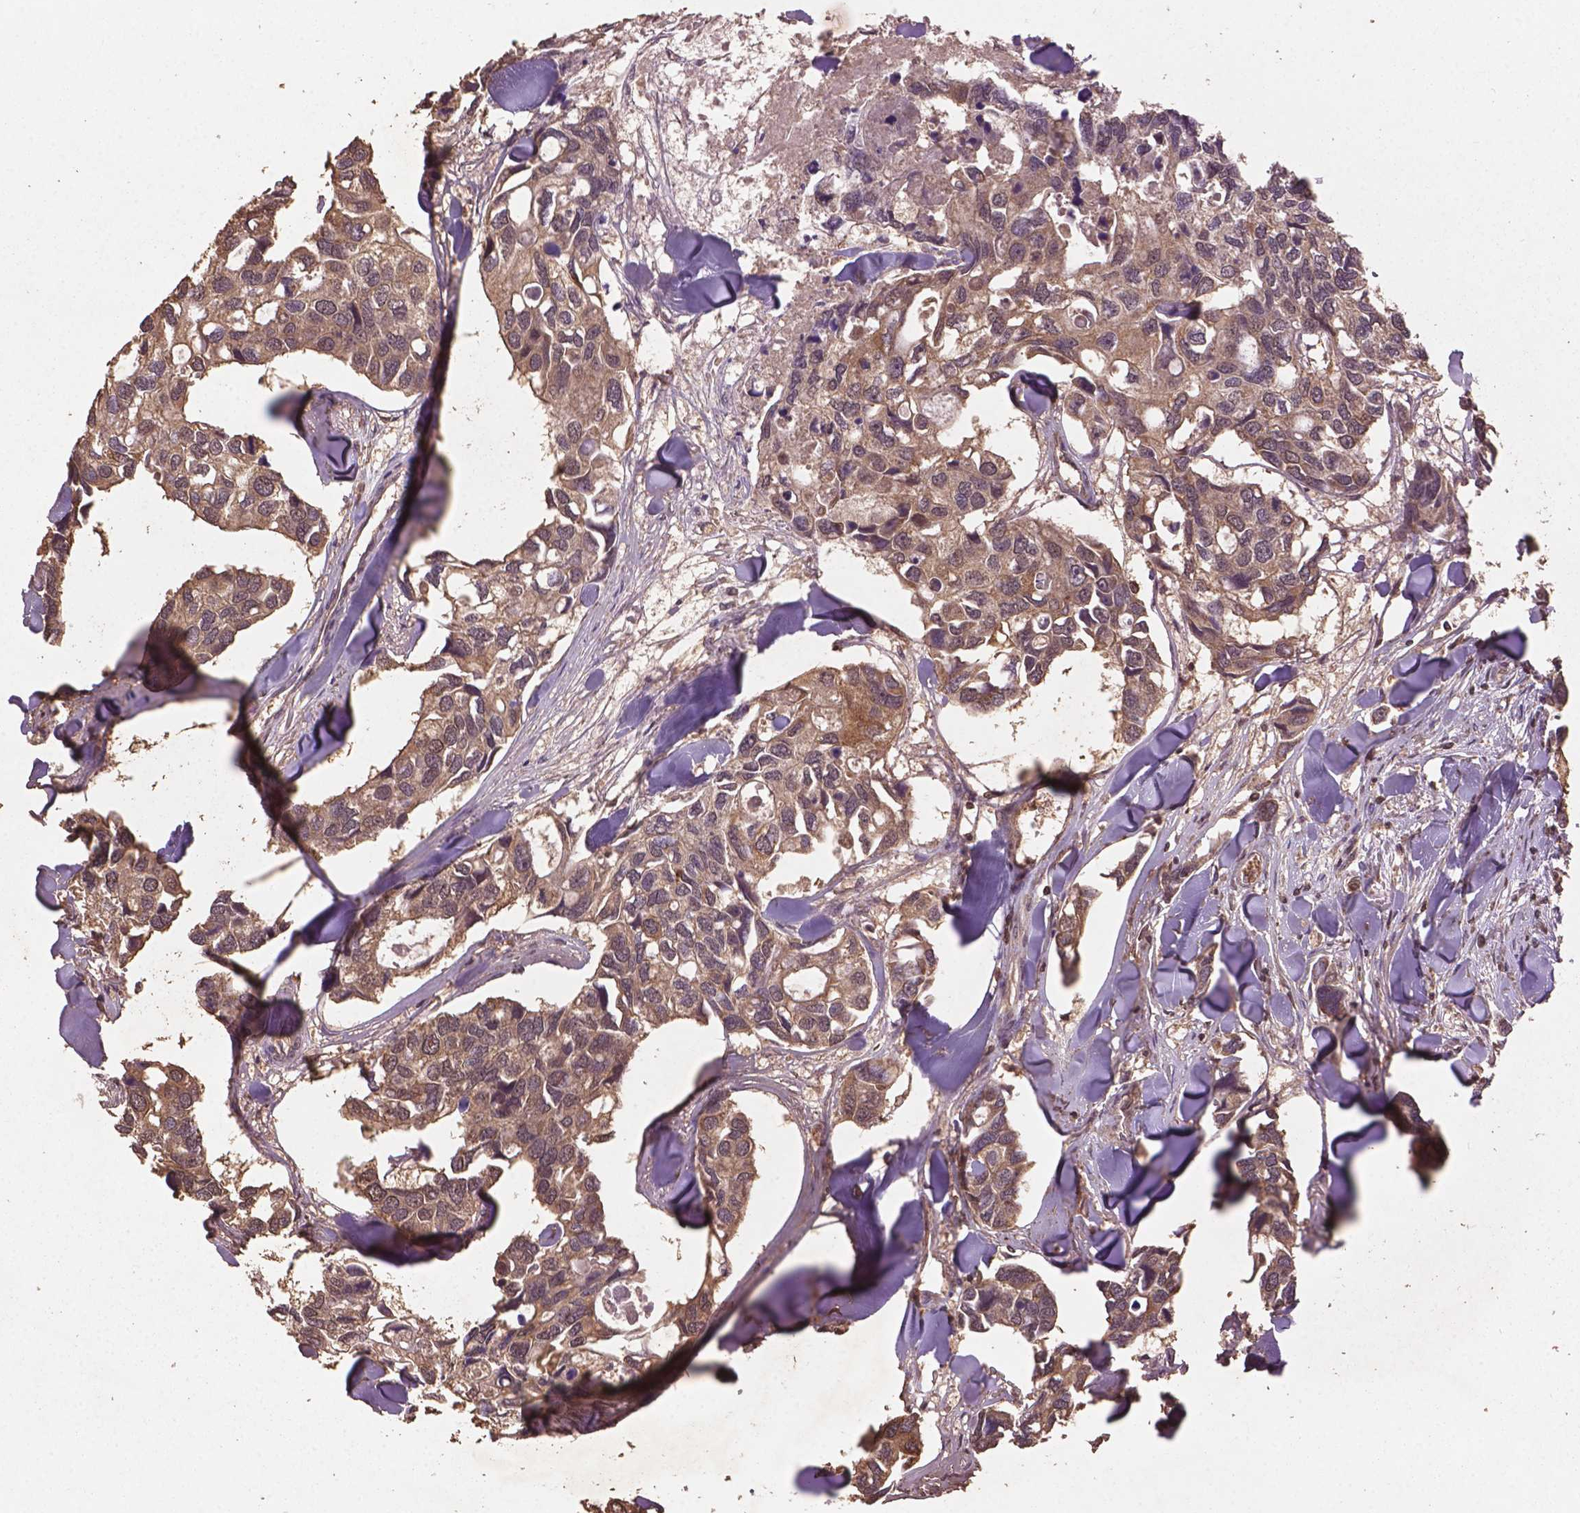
{"staining": {"intensity": "moderate", "quantity": "<25%", "location": "cytoplasmic/membranous"}, "tissue": "breast cancer", "cell_type": "Tumor cells", "image_type": "cancer", "snomed": [{"axis": "morphology", "description": "Duct carcinoma"}, {"axis": "topography", "description": "Breast"}], "caption": "Brown immunohistochemical staining in infiltrating ductal carcinoma (breast) displays moderate cytoplasmic/membranous expression in approximately <25% of tumor cells.", "gene": "BABAM1", "patient": {"sex": "female", "age": 83}}